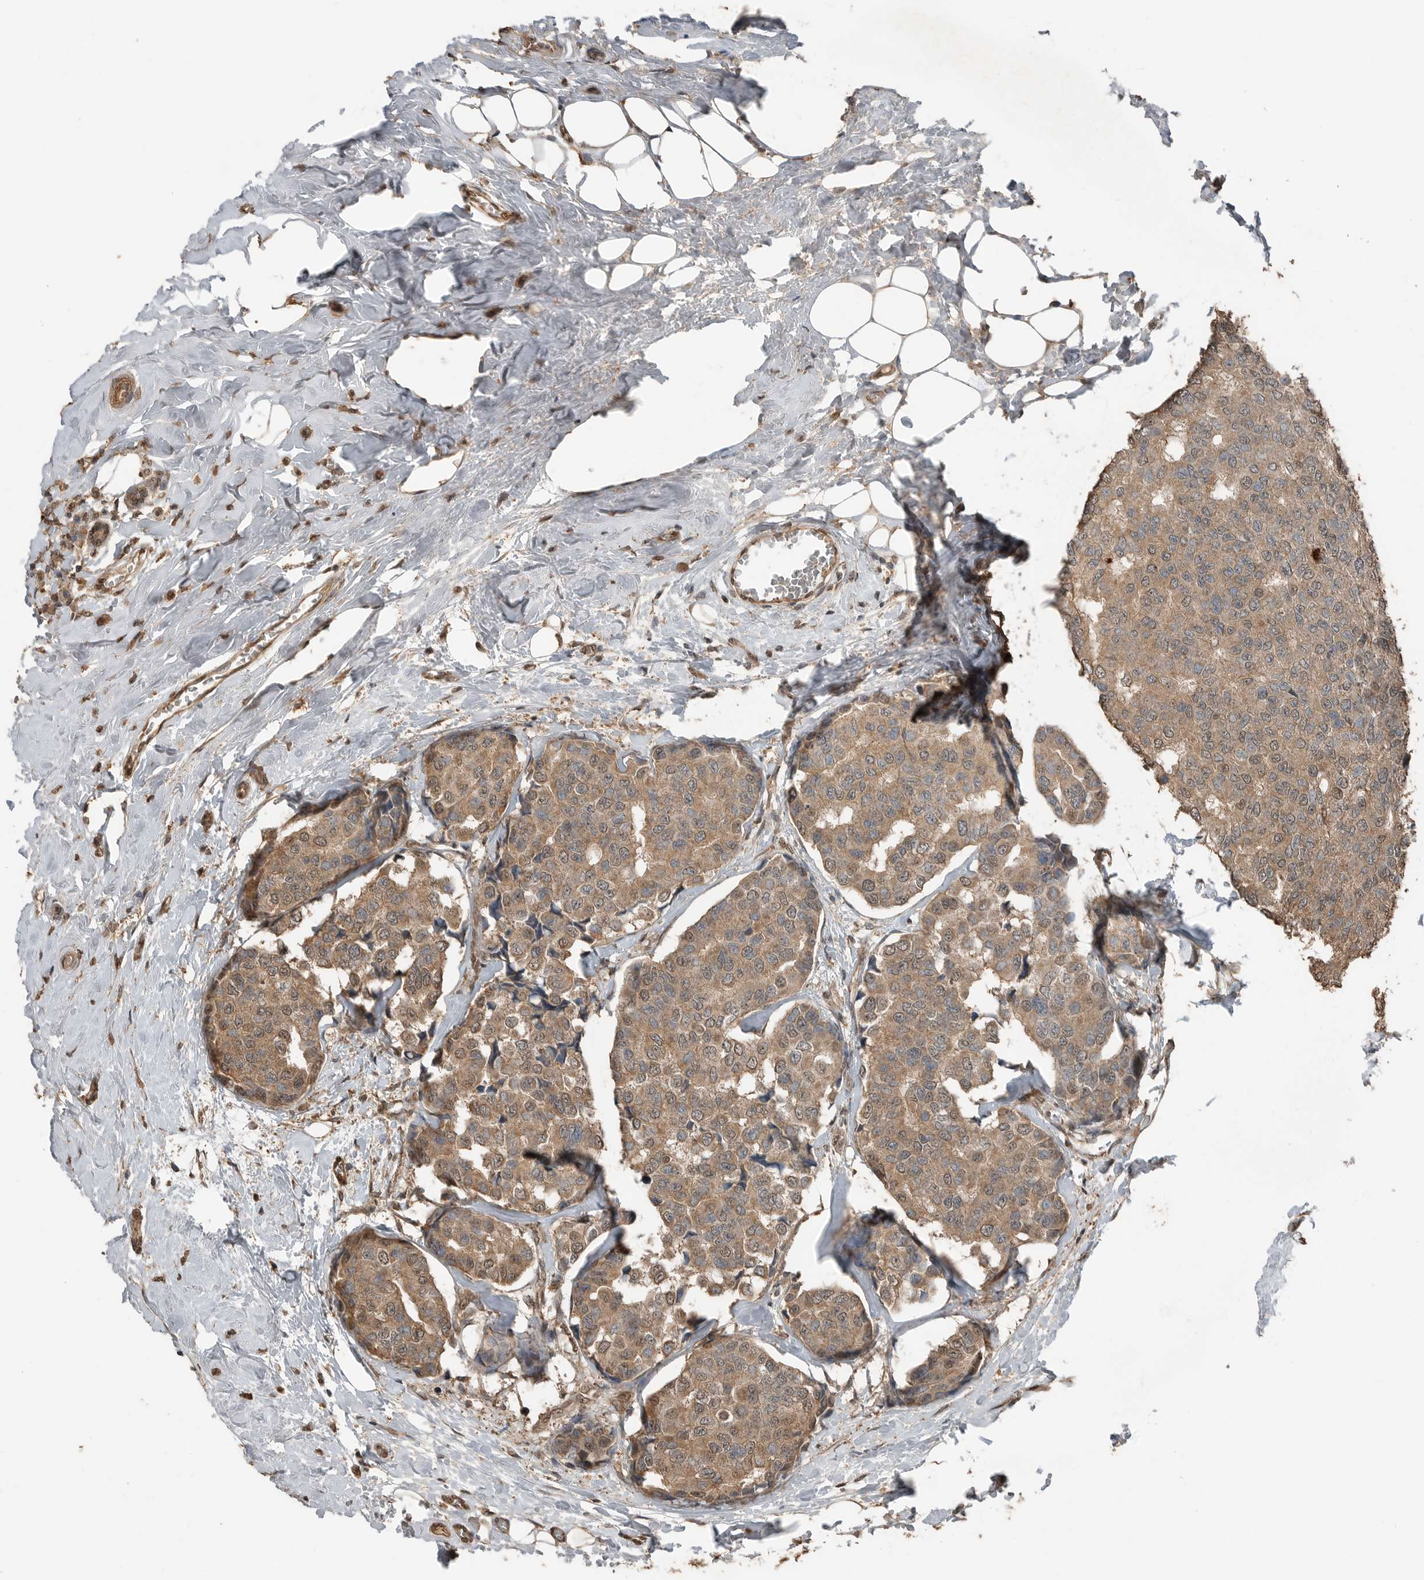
{"staining": {"intensity": "moderate", "quantity": ">75%", "location": "cytoplasmic/membranous"}, "tissue": "breast cancer", "cell_type": "Tumor cells", "image_type": "cancer", "snomed": [{"axis": "morphology", "description": "Normal tissue, NOS"}, {"axis": "morphology", "description": "Duct carcinoma"}, {"axis": "topography", "description": "Breast"}], "caption": "A medium amount of moderate cytoplasmic/membranous expression is present in about >75% of tumor cells in breast cancer (infiltrating ductal carcinoma) tissue.", "gene": "BLZF1", "patient": {"sex": "female", "age": 43}}